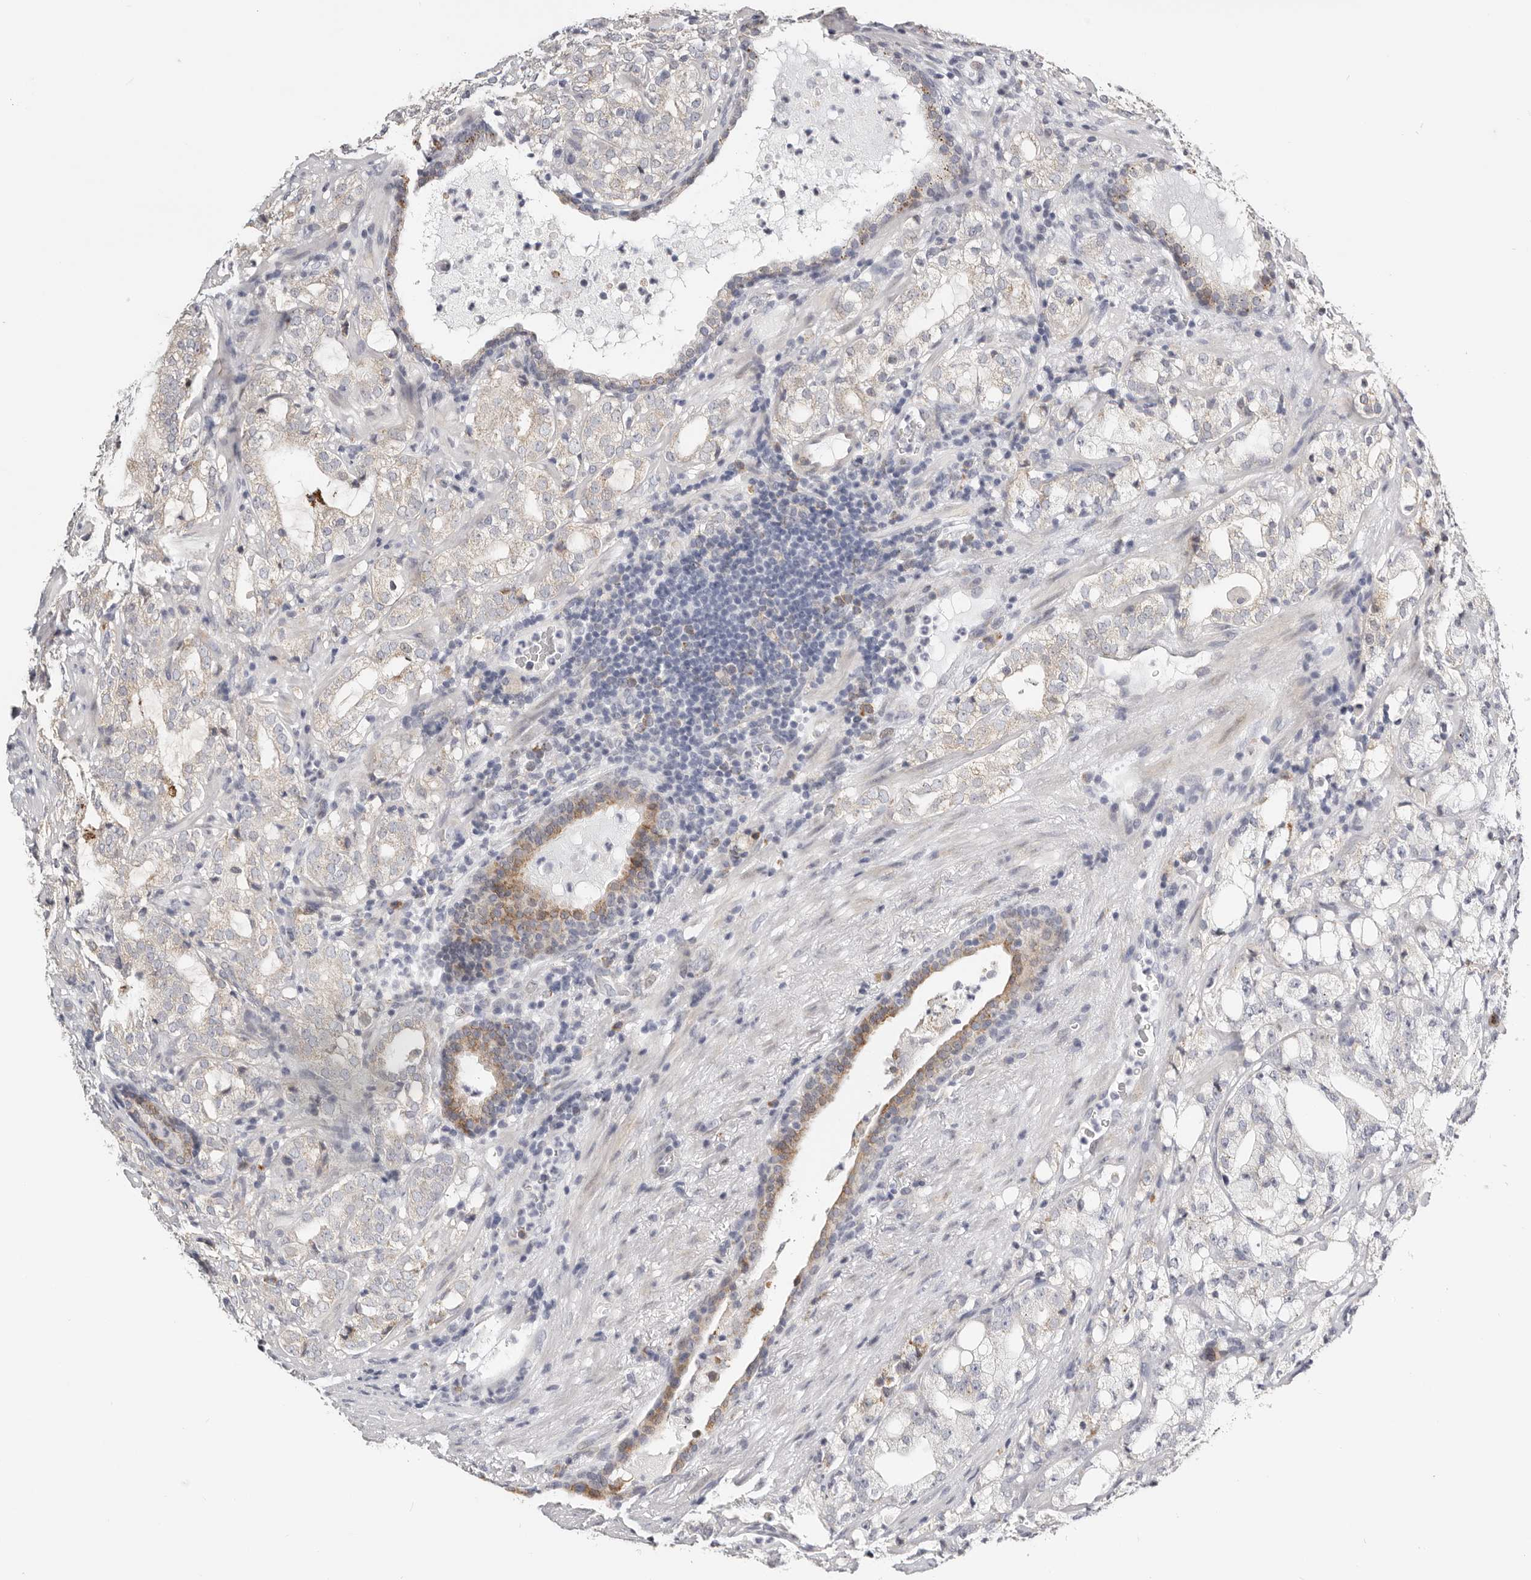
{"staining": {"intensity": "negative", "quantity": "none", "location": "none"}, "tissue": "prostate cancer", "cell_type": "Tumor cells", "image_type": "cancer", "snomed": [{"axis": "morphology", "description": "Adenocarcinoma, High grade"}, {"axis": "topography", "description": "Prostate"}], "caption": "IHC image of prostate cancer (high-grade adenocarcinoma) stained for a protein (brown), which displays no positivity in tumor cells.", "gene": "IL32", "patient": {"sex": "male", "age": 64}}